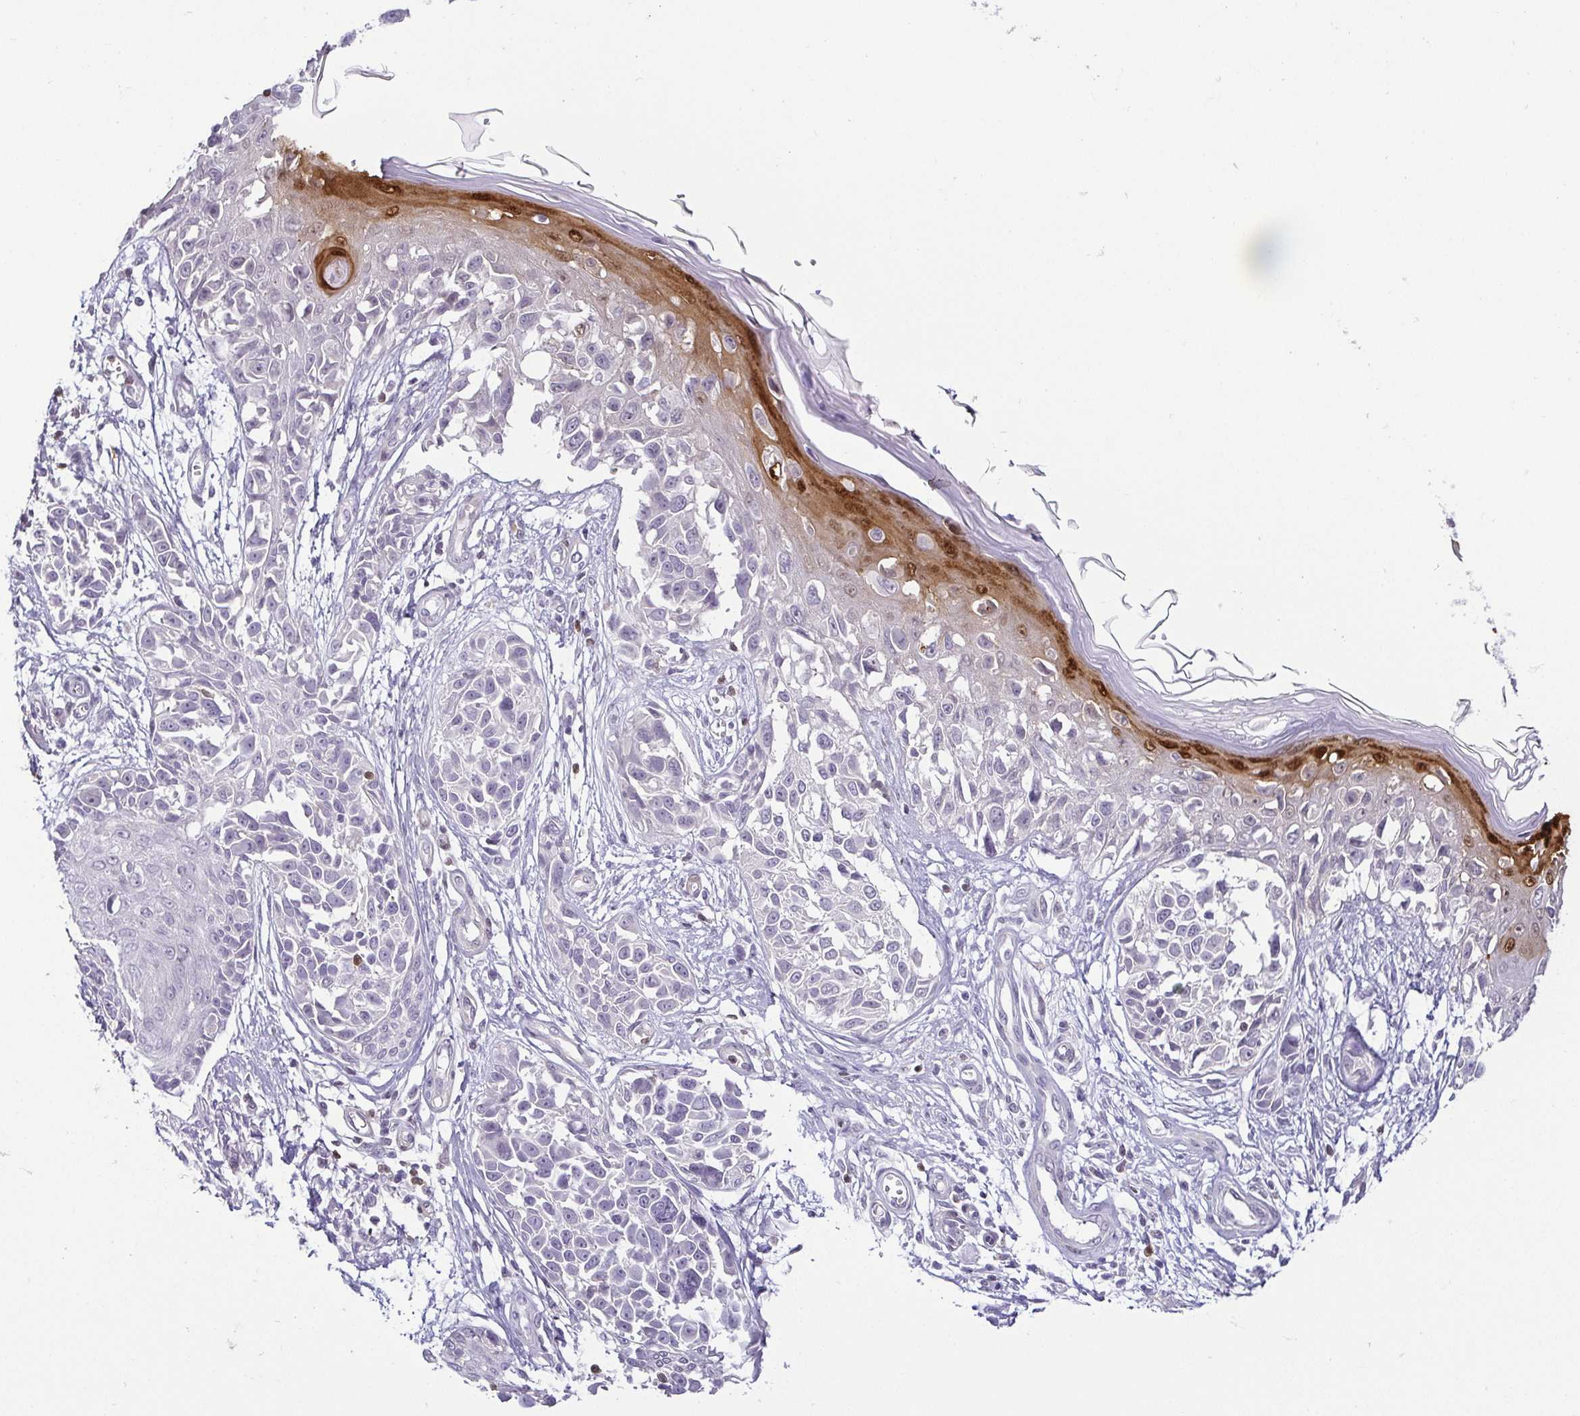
{"staining": {"intensity": "negative", "quantity": "none", "location": "none"}, "tissue": "melanoma", "cell_type": "Tumor cells", "image_type": "cancer", "snomed": [{"axis": "morphology", "description": "Malignant melanoma, NOS"}, {"axis": "topography", "description": "Skin"}], "caption": "A high-resolution image shows IHC staining of melanoma, which exhibits no significant positivity in tumor cells. (Brightfield microscopy of DAB (3,3'-diaminobenzidine) immunohistochemistry (IHC) at high magnification).", "gene": "HOPX", "patient": {"sex": "male", "age": 73}}